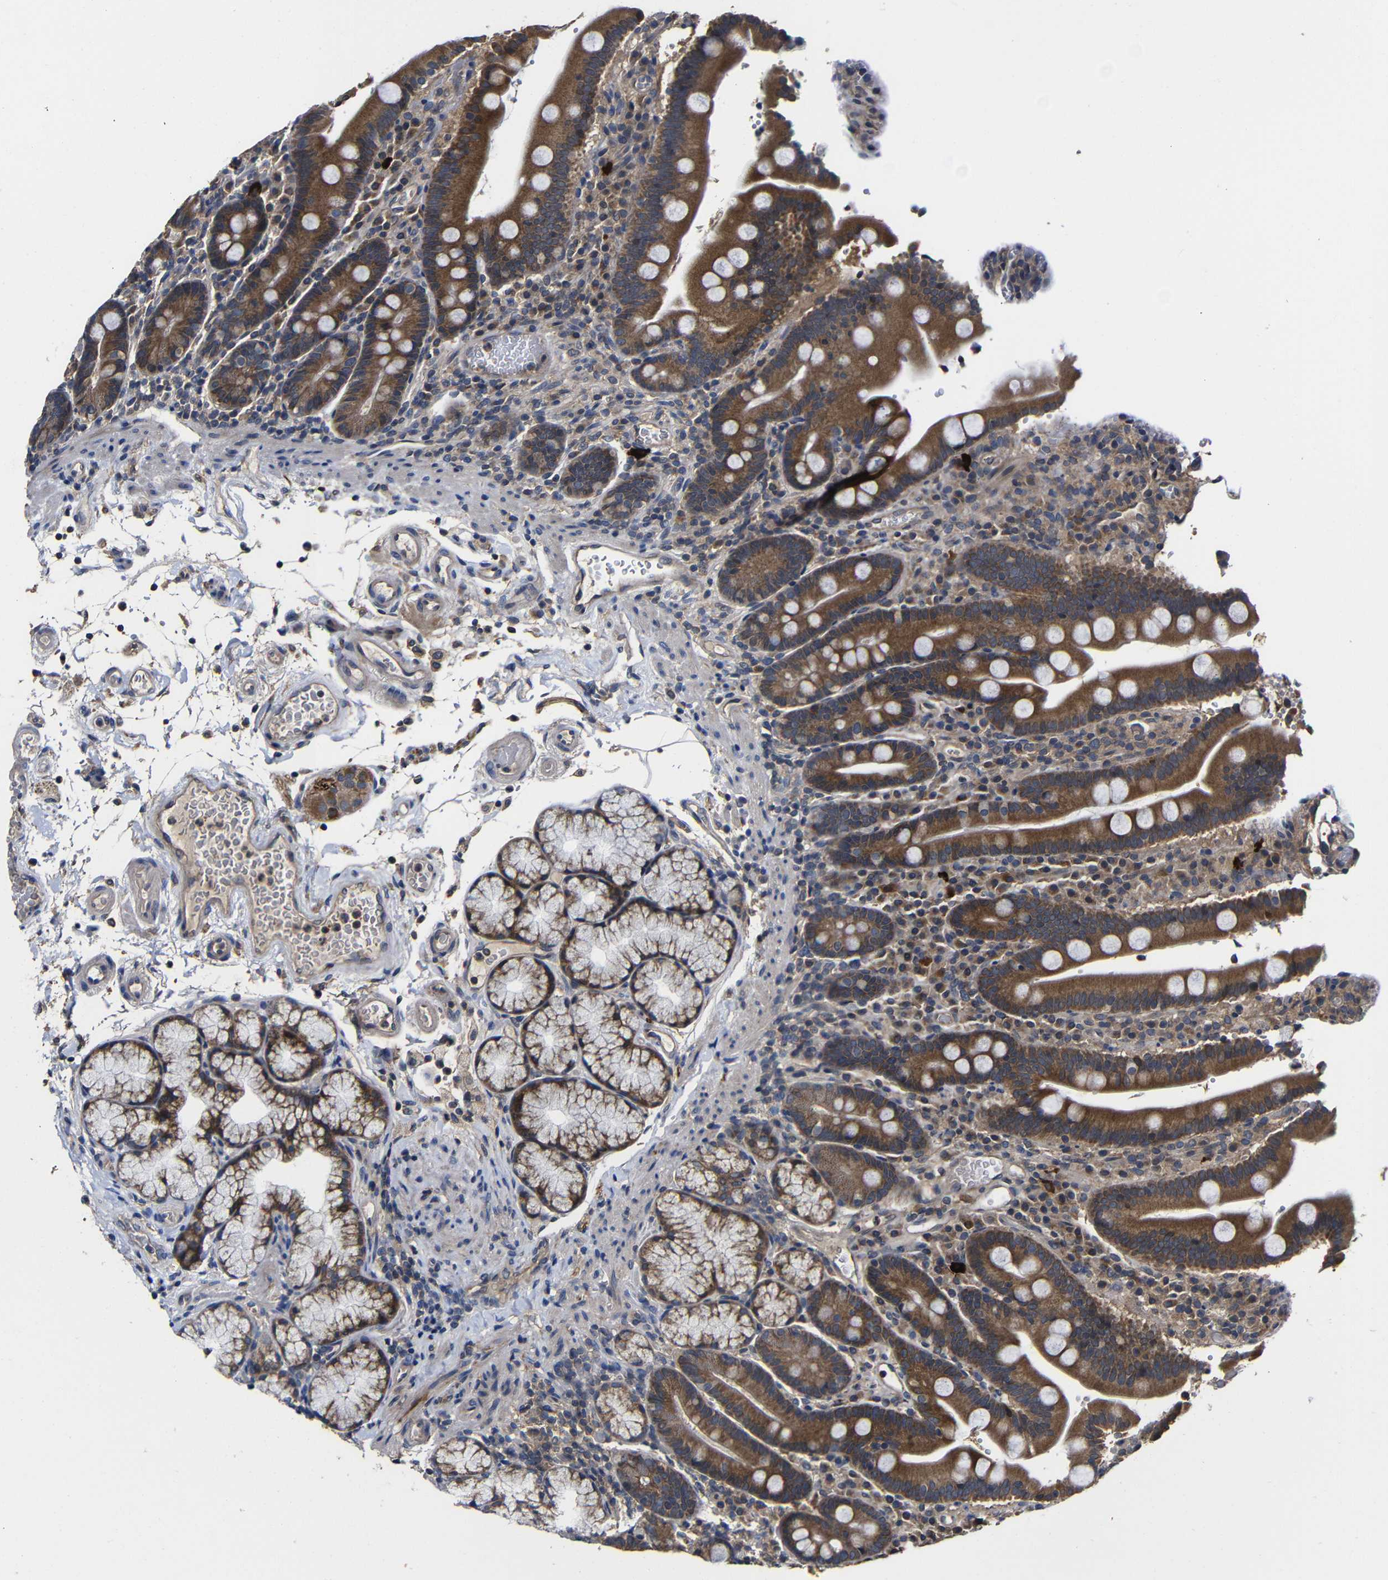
{"staining": {"intensity": "strong", "quantity": ">75%", "location": "cytoplasmic/membranous"}, "tissue": "duodenum", "cell_type": "Glandular cells", "image_type": "normal", "snomed": [{"axis": "morphology", "description": "Normal tissue, NOS"}, {"axis": "topography", "description": "Small intestine, NOS"}], "caption": "IHC of unremarkable duodenum displays high levels of strong cytoplasmic/membranous staining in approximately >75% of glandular cells.", "gene": "LPAR5", "patient": {"sex": "female", "age": 71}}